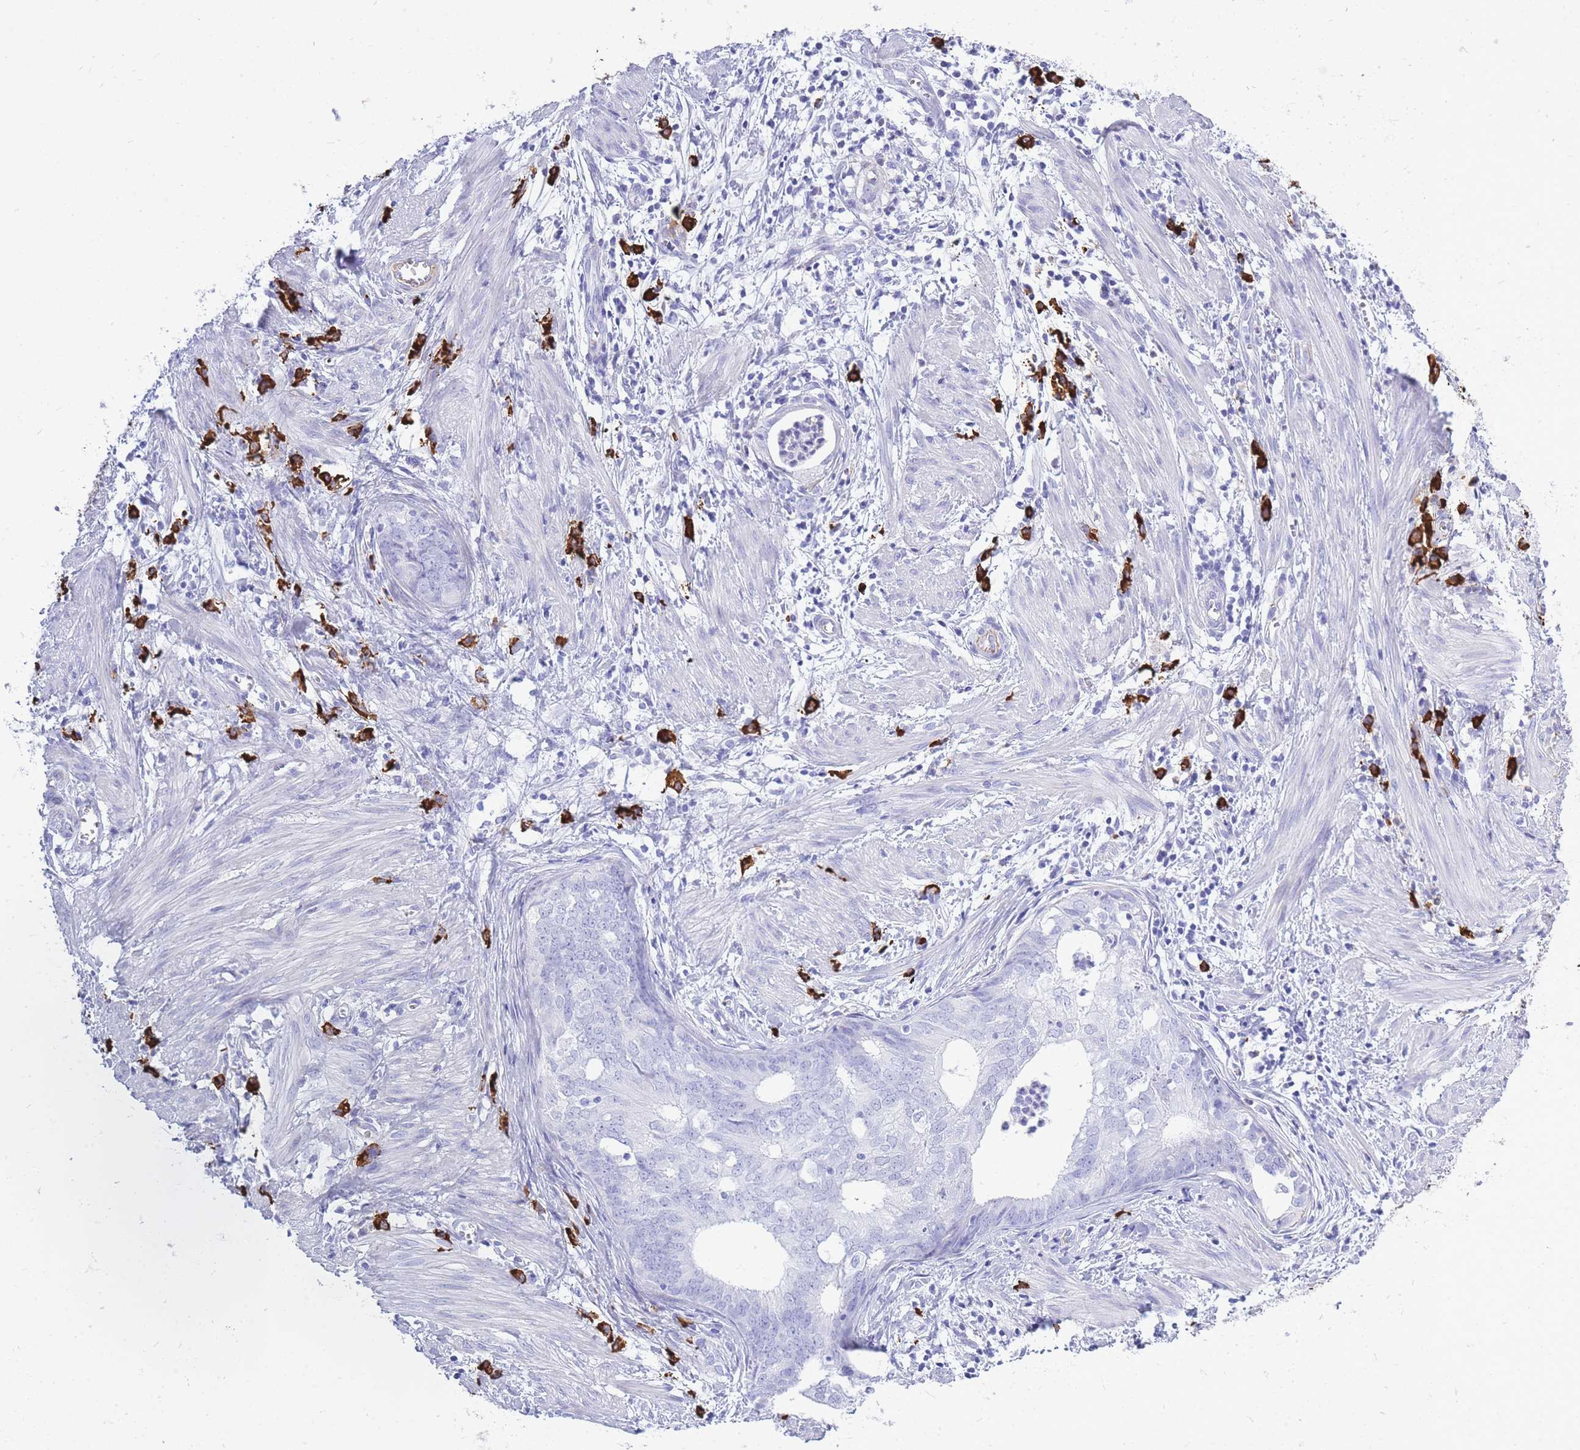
{"staining": {"intensity": "negative", "quantity": "none", "location": "none"}, "tissue": "endometrial cancer", "cell_type": "Tumor cells", "image_type": "cancer", "snomed": [{"axis": "morphology", "description": "Adenocarcinoma, NOS"}, {"axis": "topography", "description": "Endometrium"}], "caption": "This is an immunohistochemistry histopathology image of human endometrial cancer. There is no positivity in tumor cells.", "gene": "ZFP62", "patient": {"sex": "female", "age": 68}}